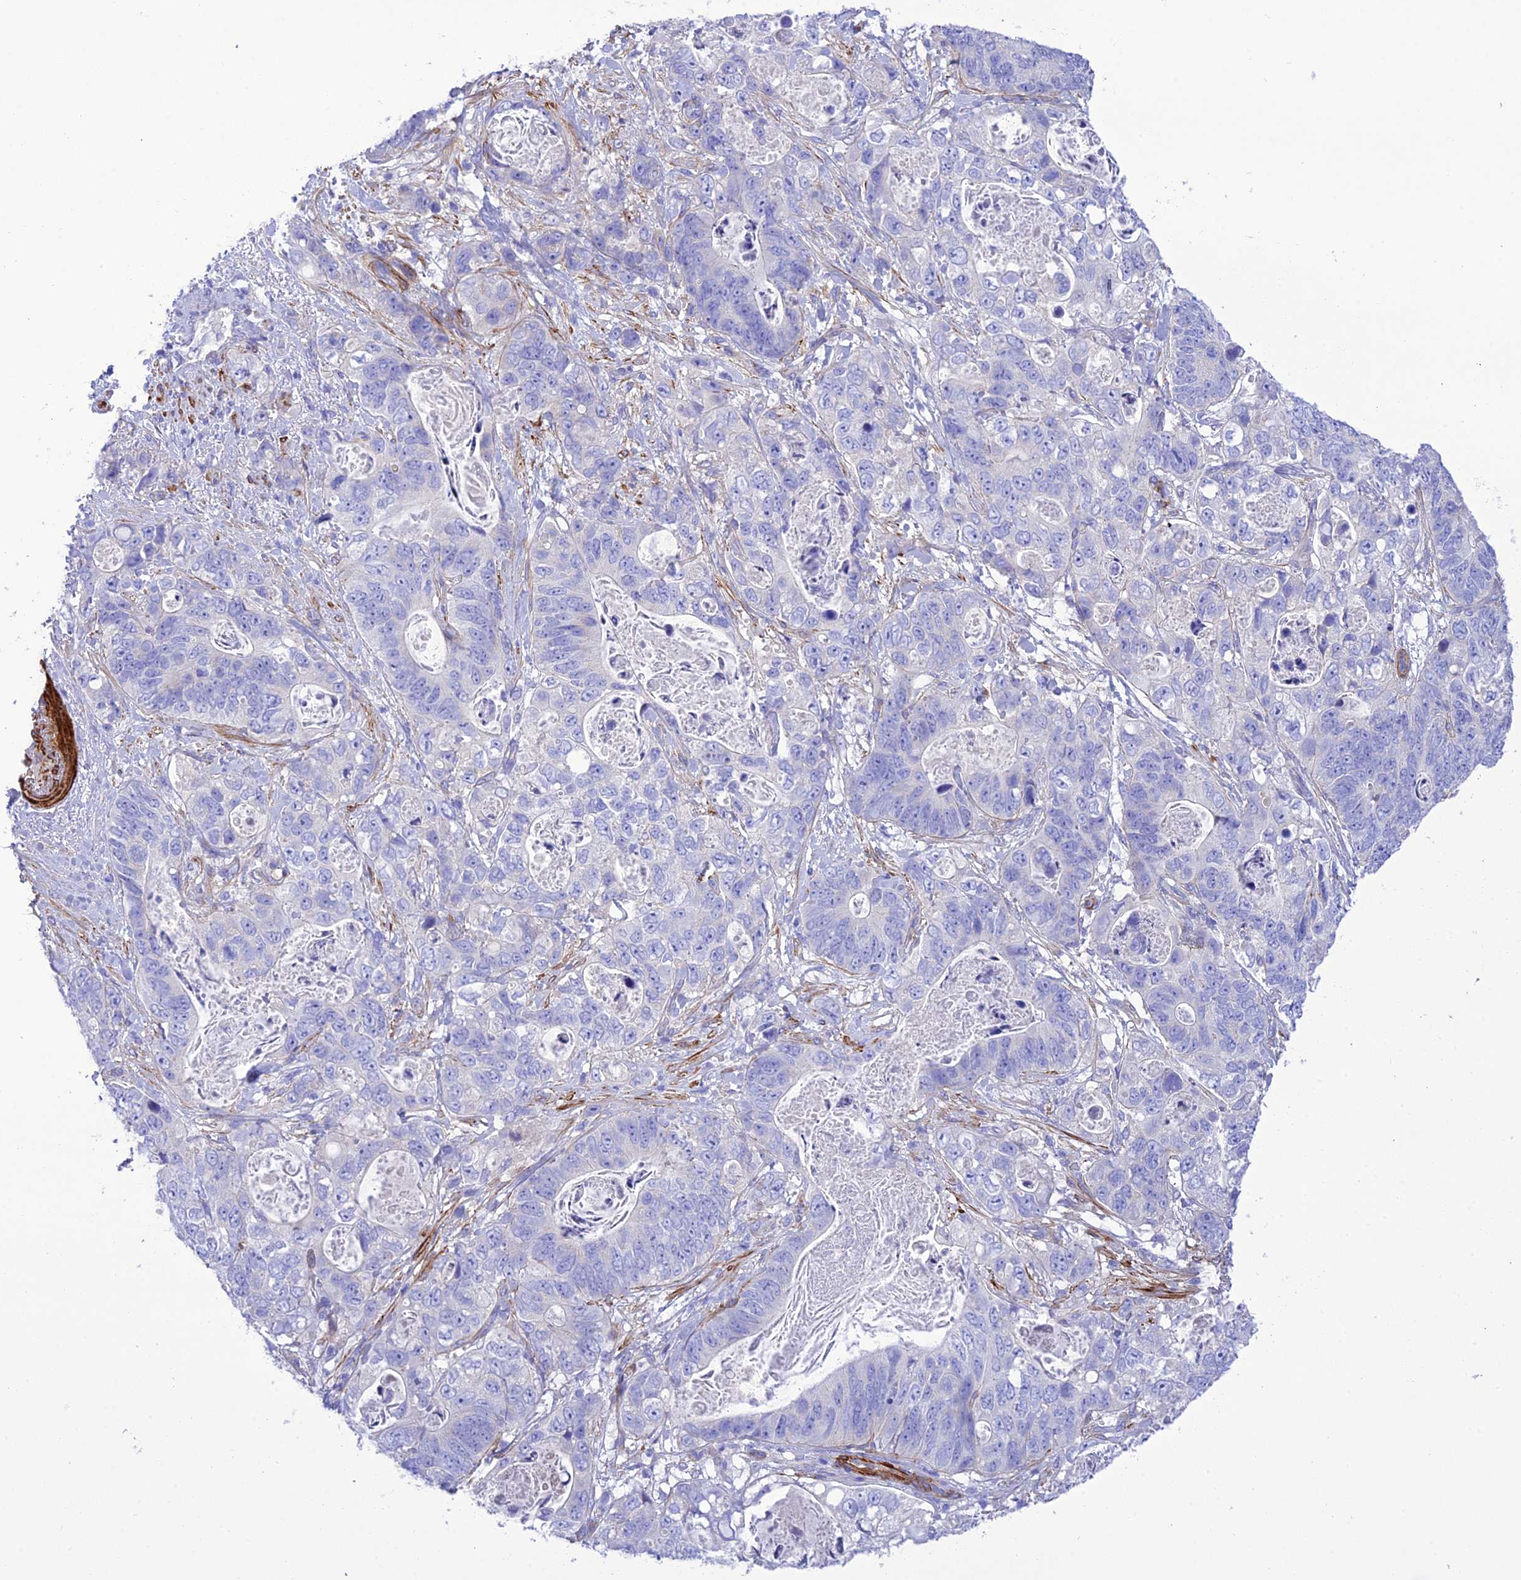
{"staining": {"intensity": "negative", "quantity": "none", "location": "none"}, "tissue": "stomach cancer", "cell_type": "Tumor cells", "image_type": "cancer", "snomed": [{"axis": "morphology", "description": "Normal tissue, NOS"}, {"axis": "morphology", "description": "Adenocarcinoma, NOS"}, {"axis": "topography", "description": "Stomach"}], "caption": "Adenocarcinoma (stomach) stained for a protein using IHC shows no positivity tumor cells.", "gene": "FRA10AC1", "patient": {"sex": "female", "age": 89}}